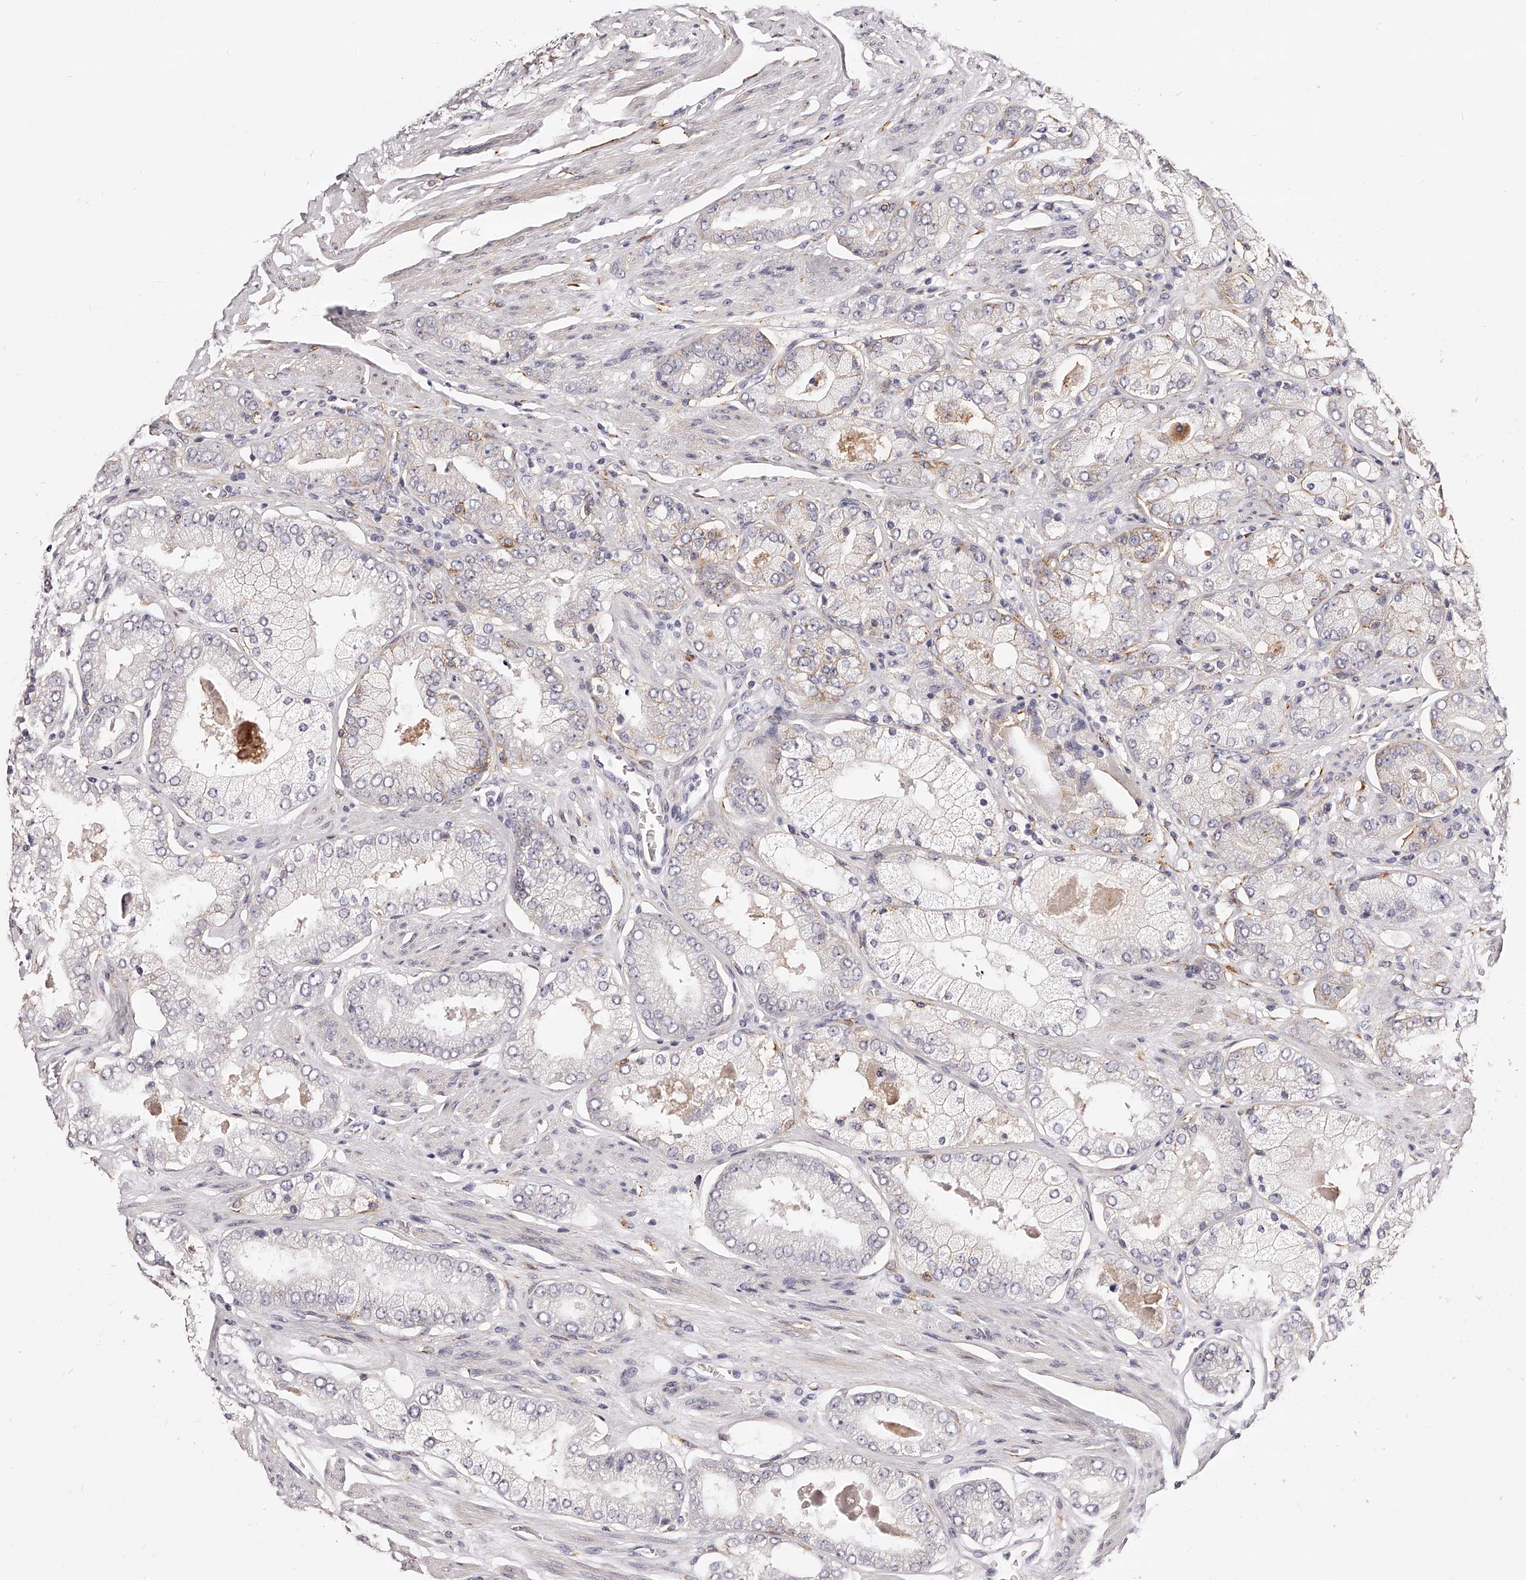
{"staining": {"intensity": "negative", "quantity": "none", "location": "none"}, "tissue": "prostate cancer", "cell_type": "Tumor cells", "image_type": "cancer", "snomed": [{"axis": "morphology", "description": "Adenocarcinoma, High grade"}, {"axis": "topography", "description": "Prostate"}], "caption": "Human prostate cancer stained for a protein using immunohistochemistry (IHC) demonstrates no positivity in tumor cells.", "gene": "CD82", "patient": {"sex": "male", "age": 58}}